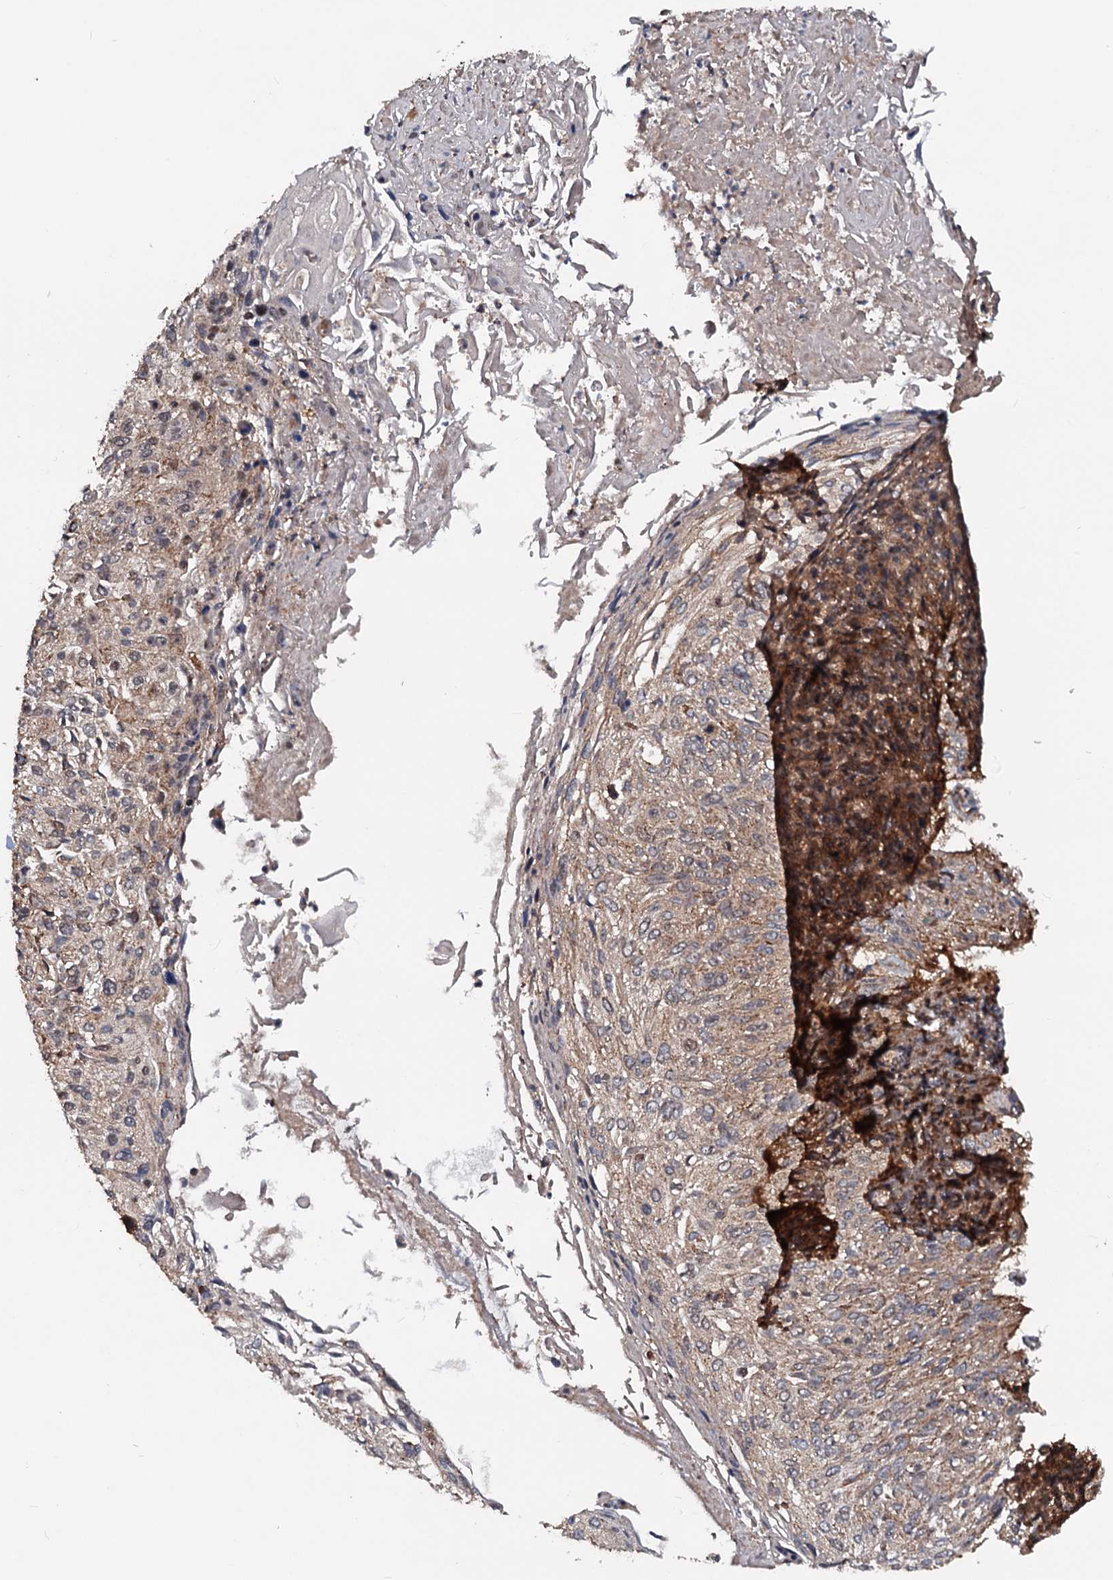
{"staining": {"intensity": "weak", "quantity": ">75%", "location": "cytoplasmic/membranous"}, "tissue": "cervical cancer", "cell_type": "Tumor cells", "image_type": "cancer", "snomed": [{"axis": "morphology", "description": "Squamous cell carcinoma, NOS"}, {"axis": "topography", "description": "Cervix"}], "caption": "Approximately >75% of tumor cells in squamous cell carcinoma (cervical) exhibit weak cytoplasmic/membranous protein staining as visualized by brown immunohistochemical staining.", "gene": "CEP76", "patient": {"sex": "female", "age": 51}}